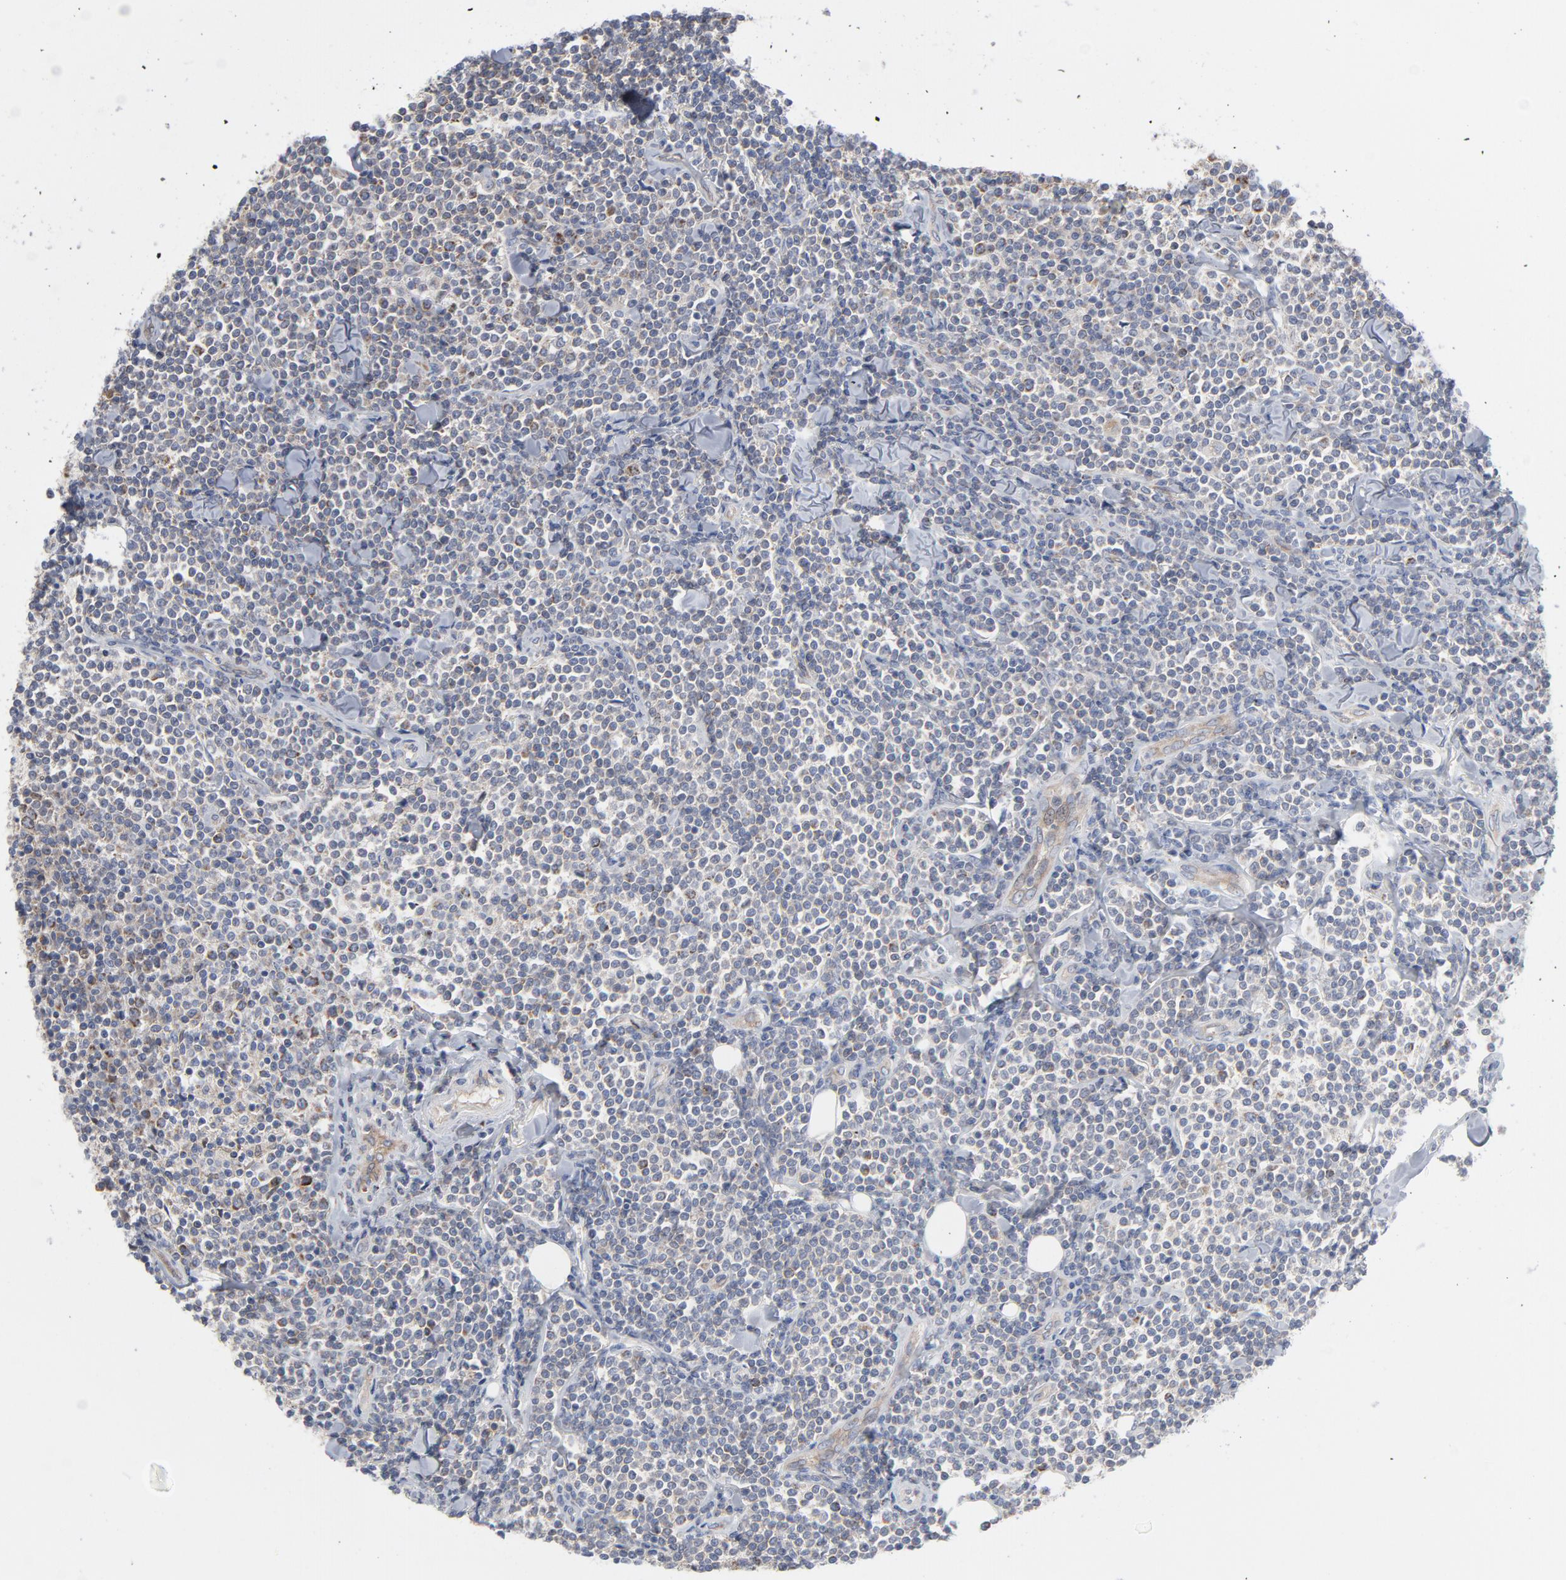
{"staining": {"intensity": "weak", "quantity": "<25%", "location": "cytoplasmic/membranous"}, "tissue": "lymphoma", "cell_type": "Tumor cells", "image_type": "cancer", "snomed": [{"axis": "morphology", "description": "Malignant lymphoma, non-Hodgkin's type, Low grade"}, {"axis": "topography", "description": "Soft tissue"}], "caption": "A histopathology image of human lymphoma is negative for staining in tumor cells.", "gene": "OXA1L", "patient": {"sex": "male", "age": 92}}